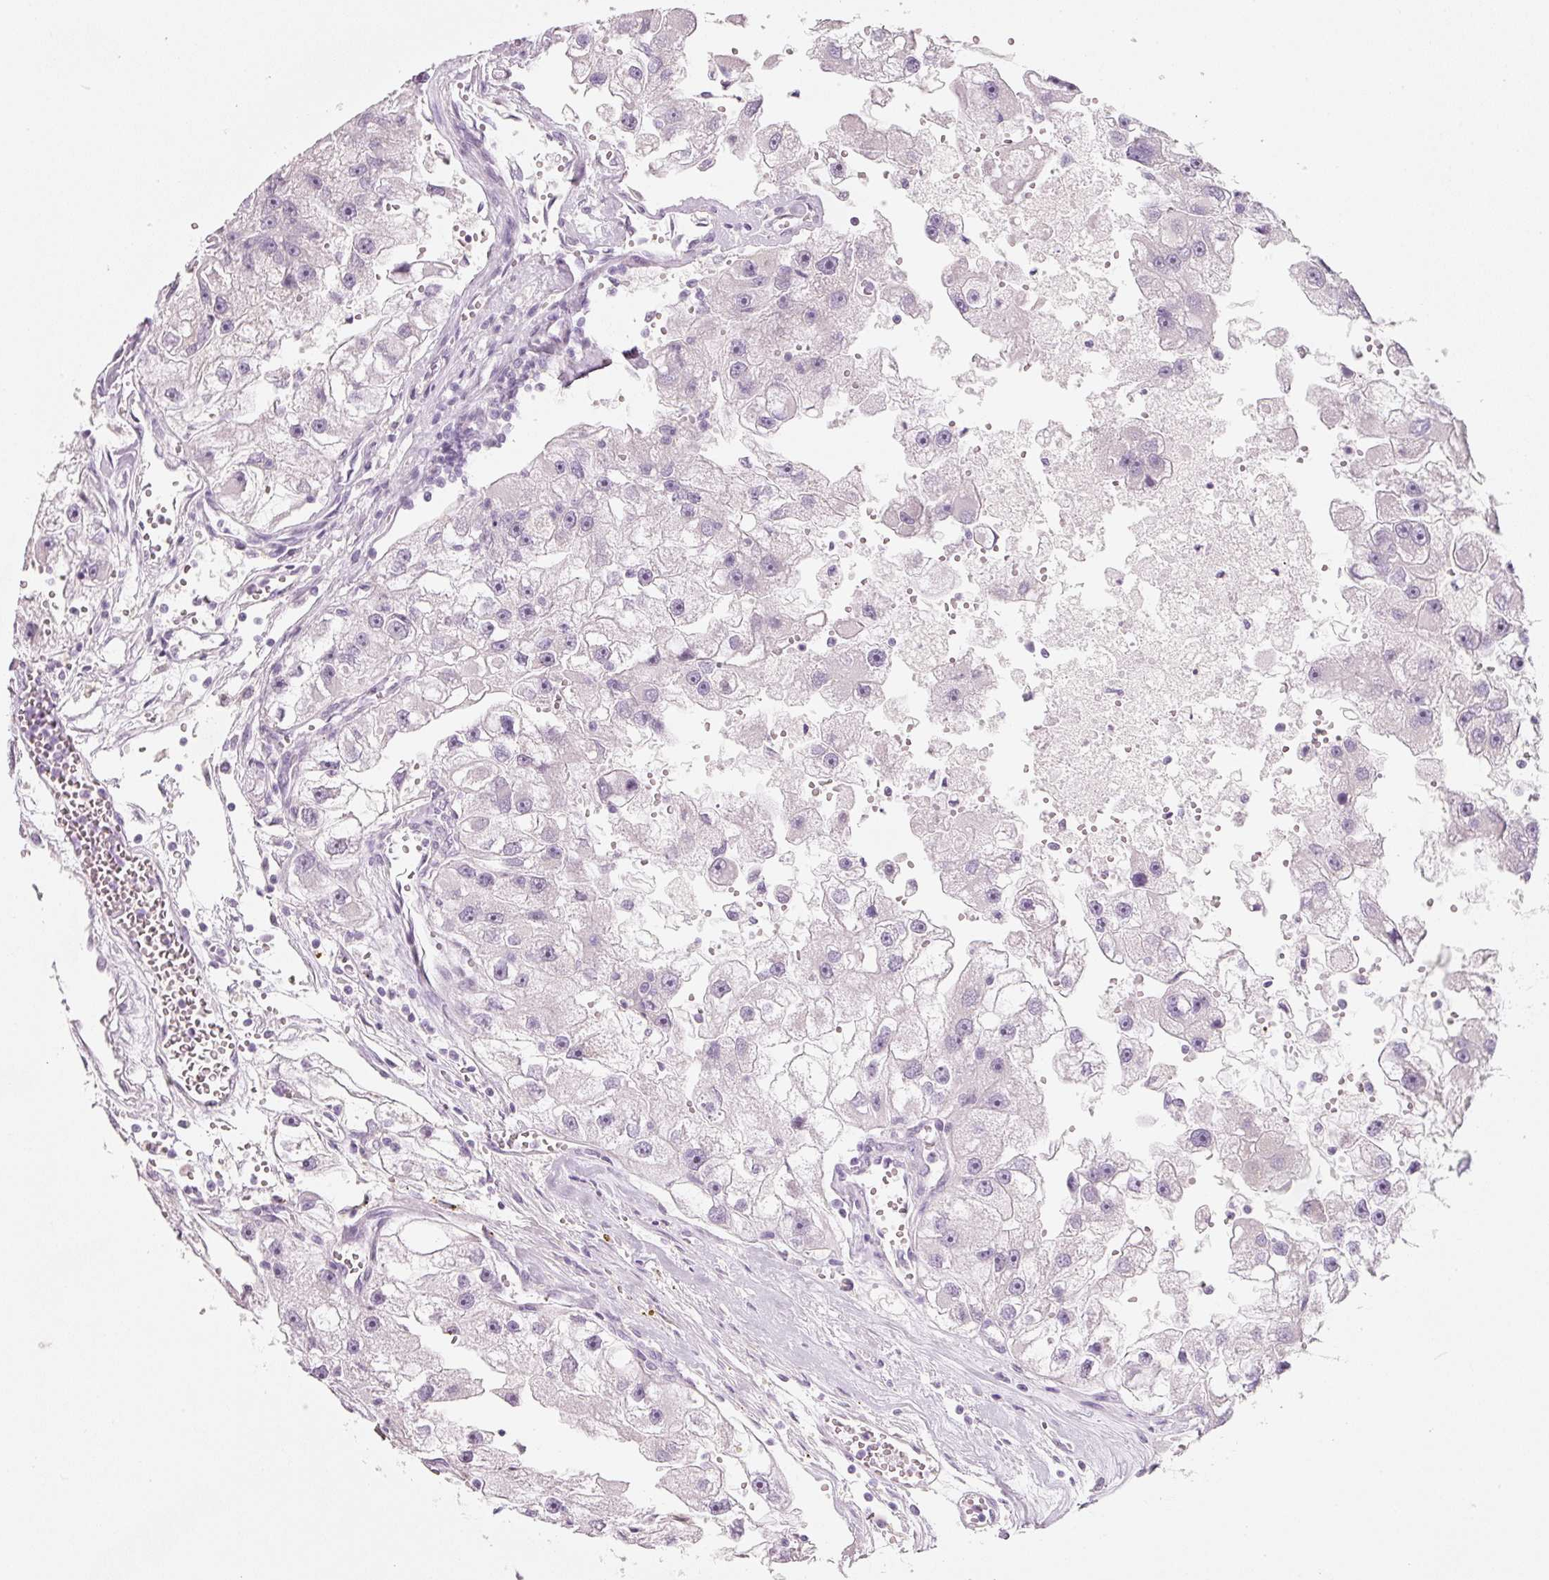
{"staining": {"intensity": "negative", "quantity": "none", "location": "none"}, "tissue": "renal cancer", "cell_type": "Tumor cells", "image_type": "cancer", "snomed": [{"axis": "morphology", "description": "Adenocarcinoma, NOS"}, {"axis": "topography", "description": "Kidney"}], "caption": "A high-resolution micrograph shows immunohistochemistry staining of renal adenocarcinoma, which displays no significant expression in tumor cells.", "gene": "ENSG00000206549", "patient": {"sex": "male", "age": 63}}